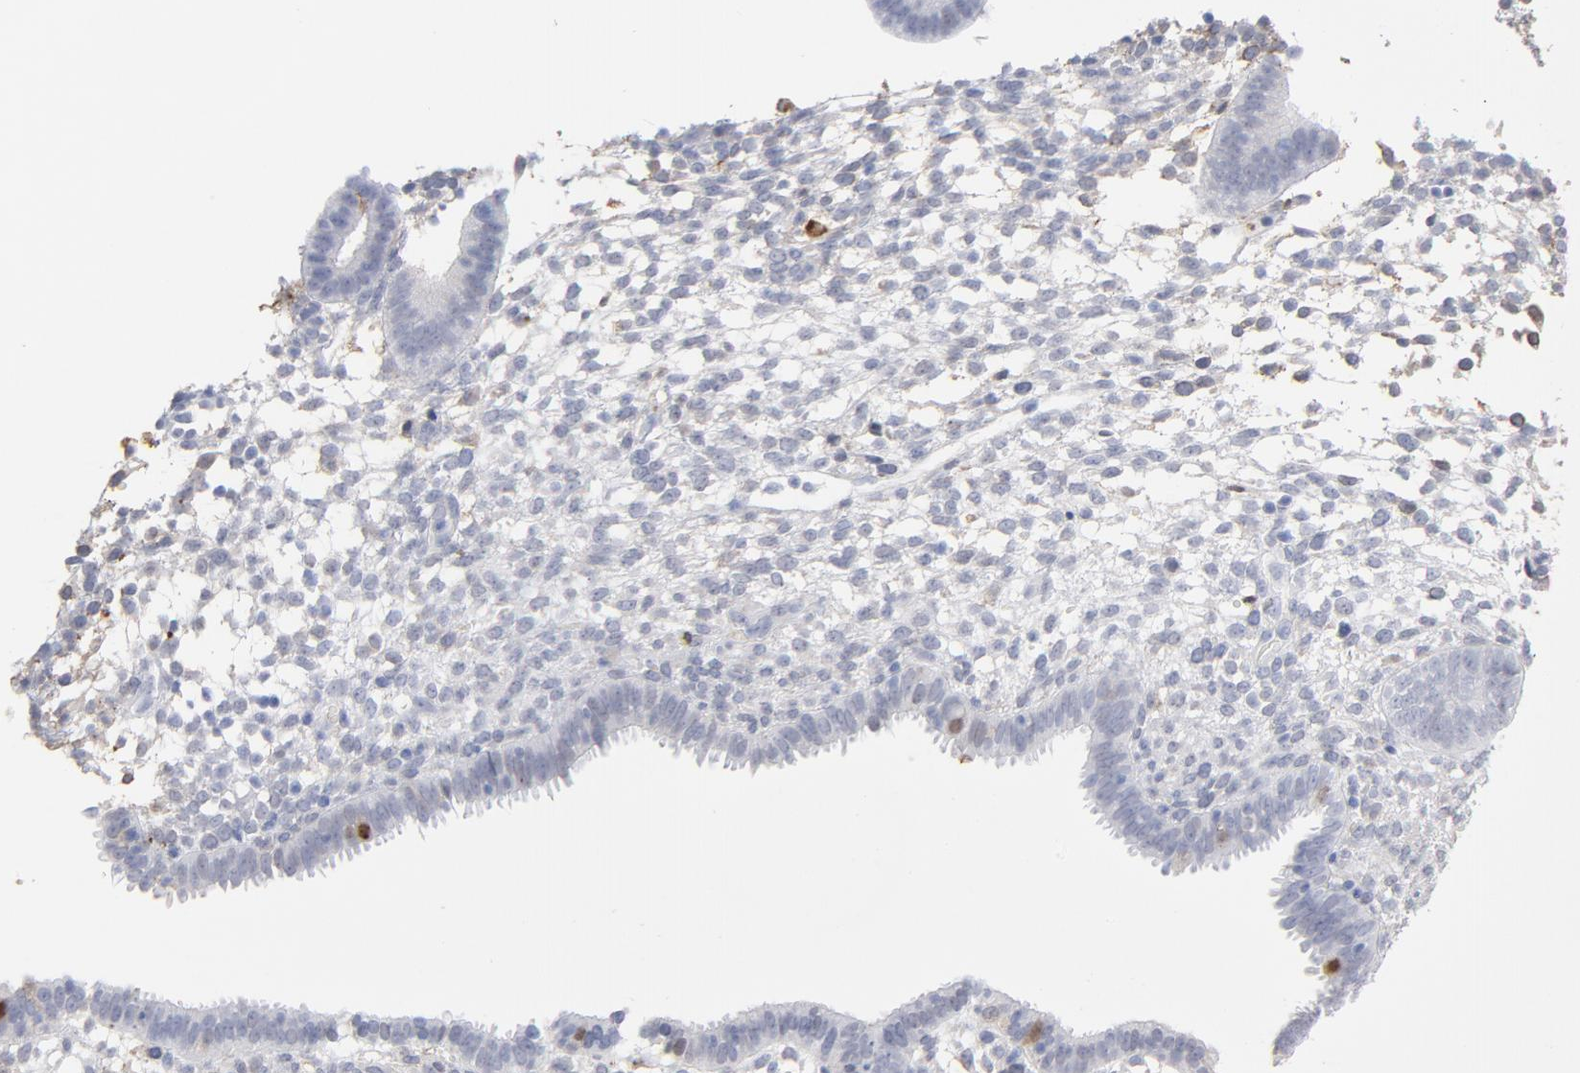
{"staining": {"intensity": "negative", "quantity": "none", "location": "none"}, "tissue": "endometrium", "cell_type": "Cells in endometrial stroma", "image_type": "normal", "snomed": [{"axis": "morphology", "description": "Normal tissue, NOS"}, {"axis": "topography", "description": "Endometrium"}], "caption": "Endometrium stained for a protein using IHC demonstrates no expression cells in endometrial stroma.", "gene": "PNMA1", "patient": {"sex": "female", "age": 35}}